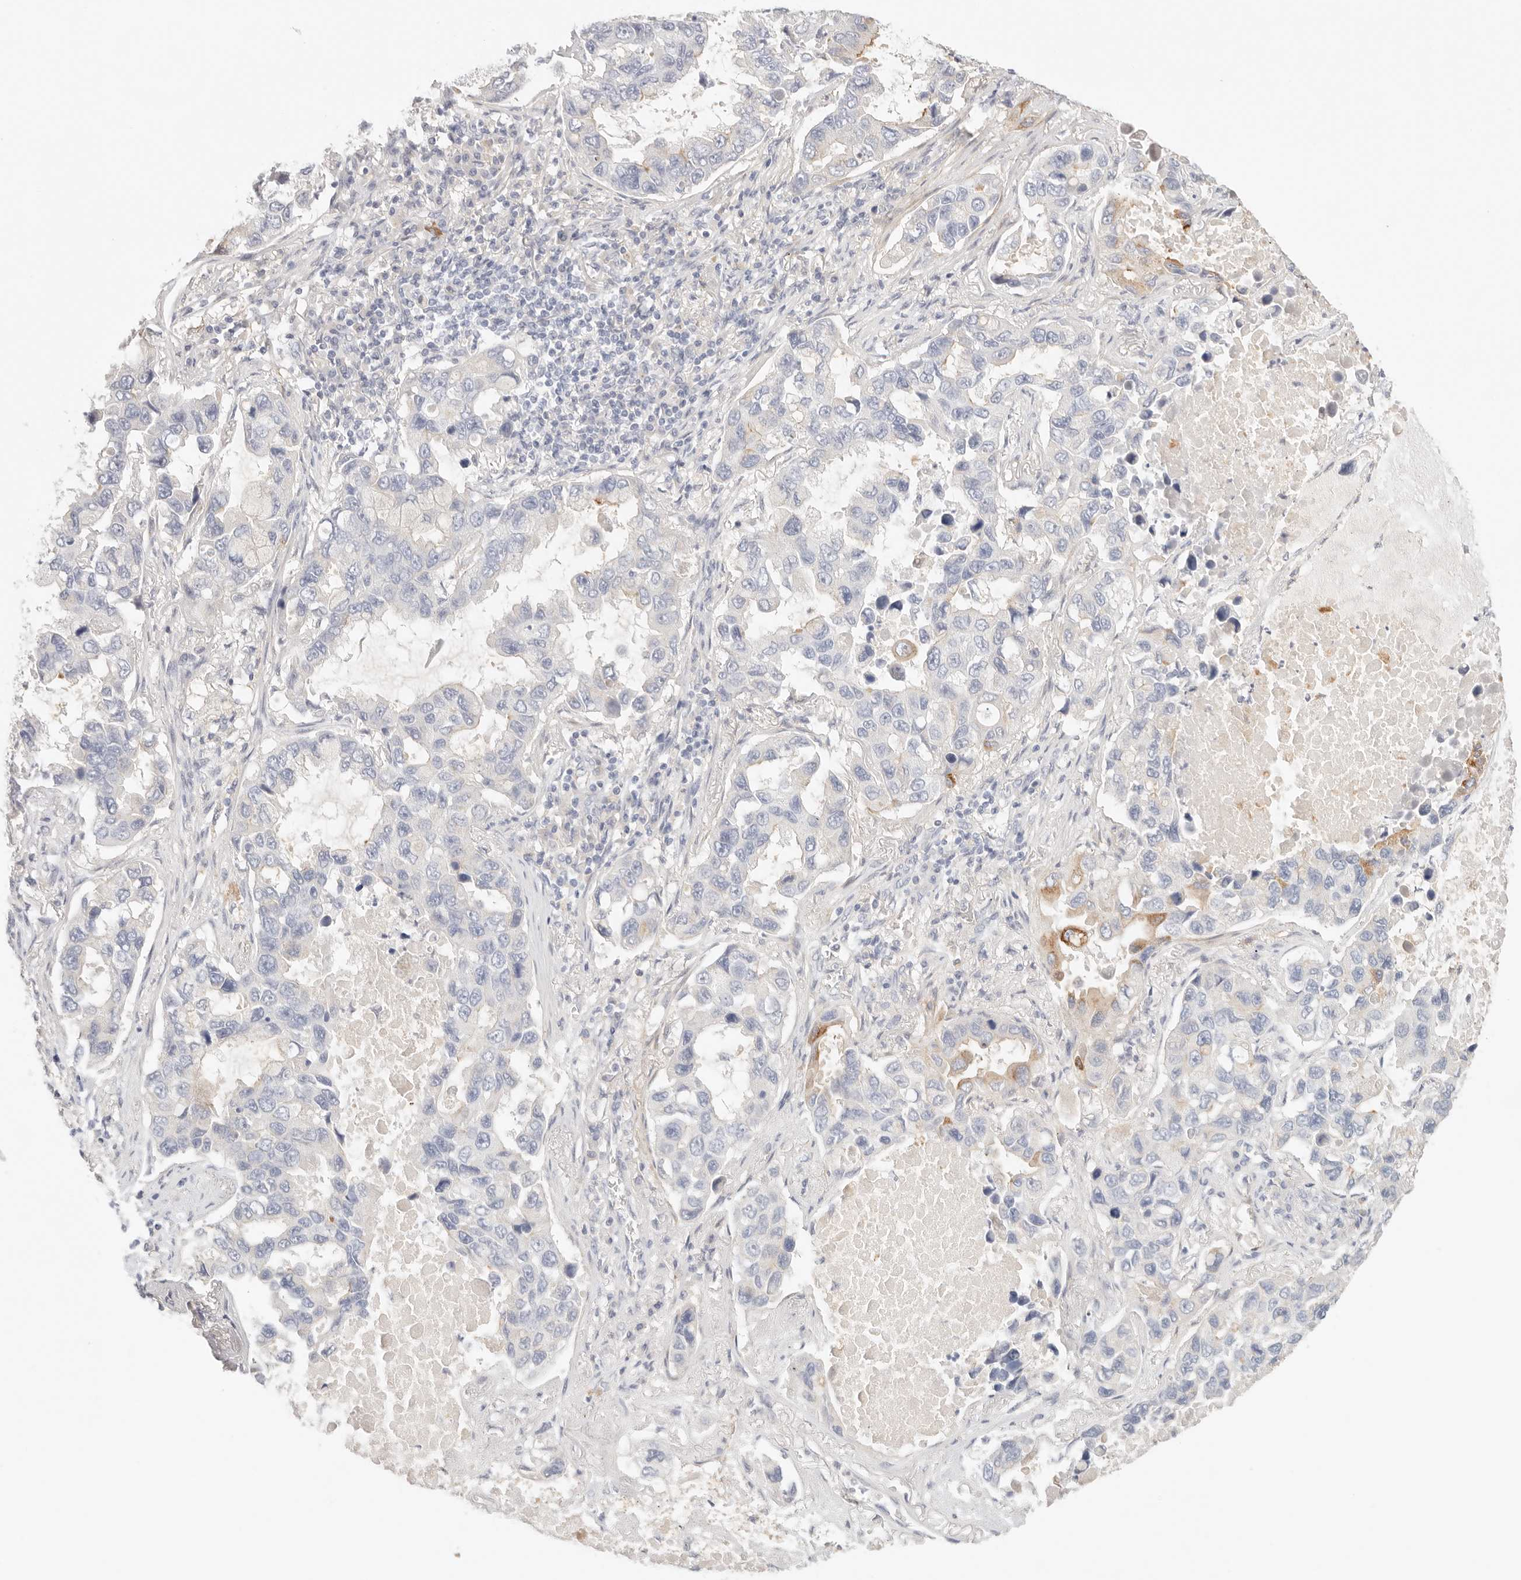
{"staining": {"intensity": "negative", "quantity": "none", "location": "none"}, "tissue": "lung cancer", "cell_type": "Tumor cells", "image_type": "cancer", "snomed": [{"axis": "morphology", "description": "Adenocarcinoma, NOS"}, {"axis": "topography", "description": "Lung"}], "caption": "The histopathology image demonstrates no staining of tumor cells in lung cancer (adenocarcinoma).", "gene": "CEP120", "patient": {"sex": "male", "age": 64}}